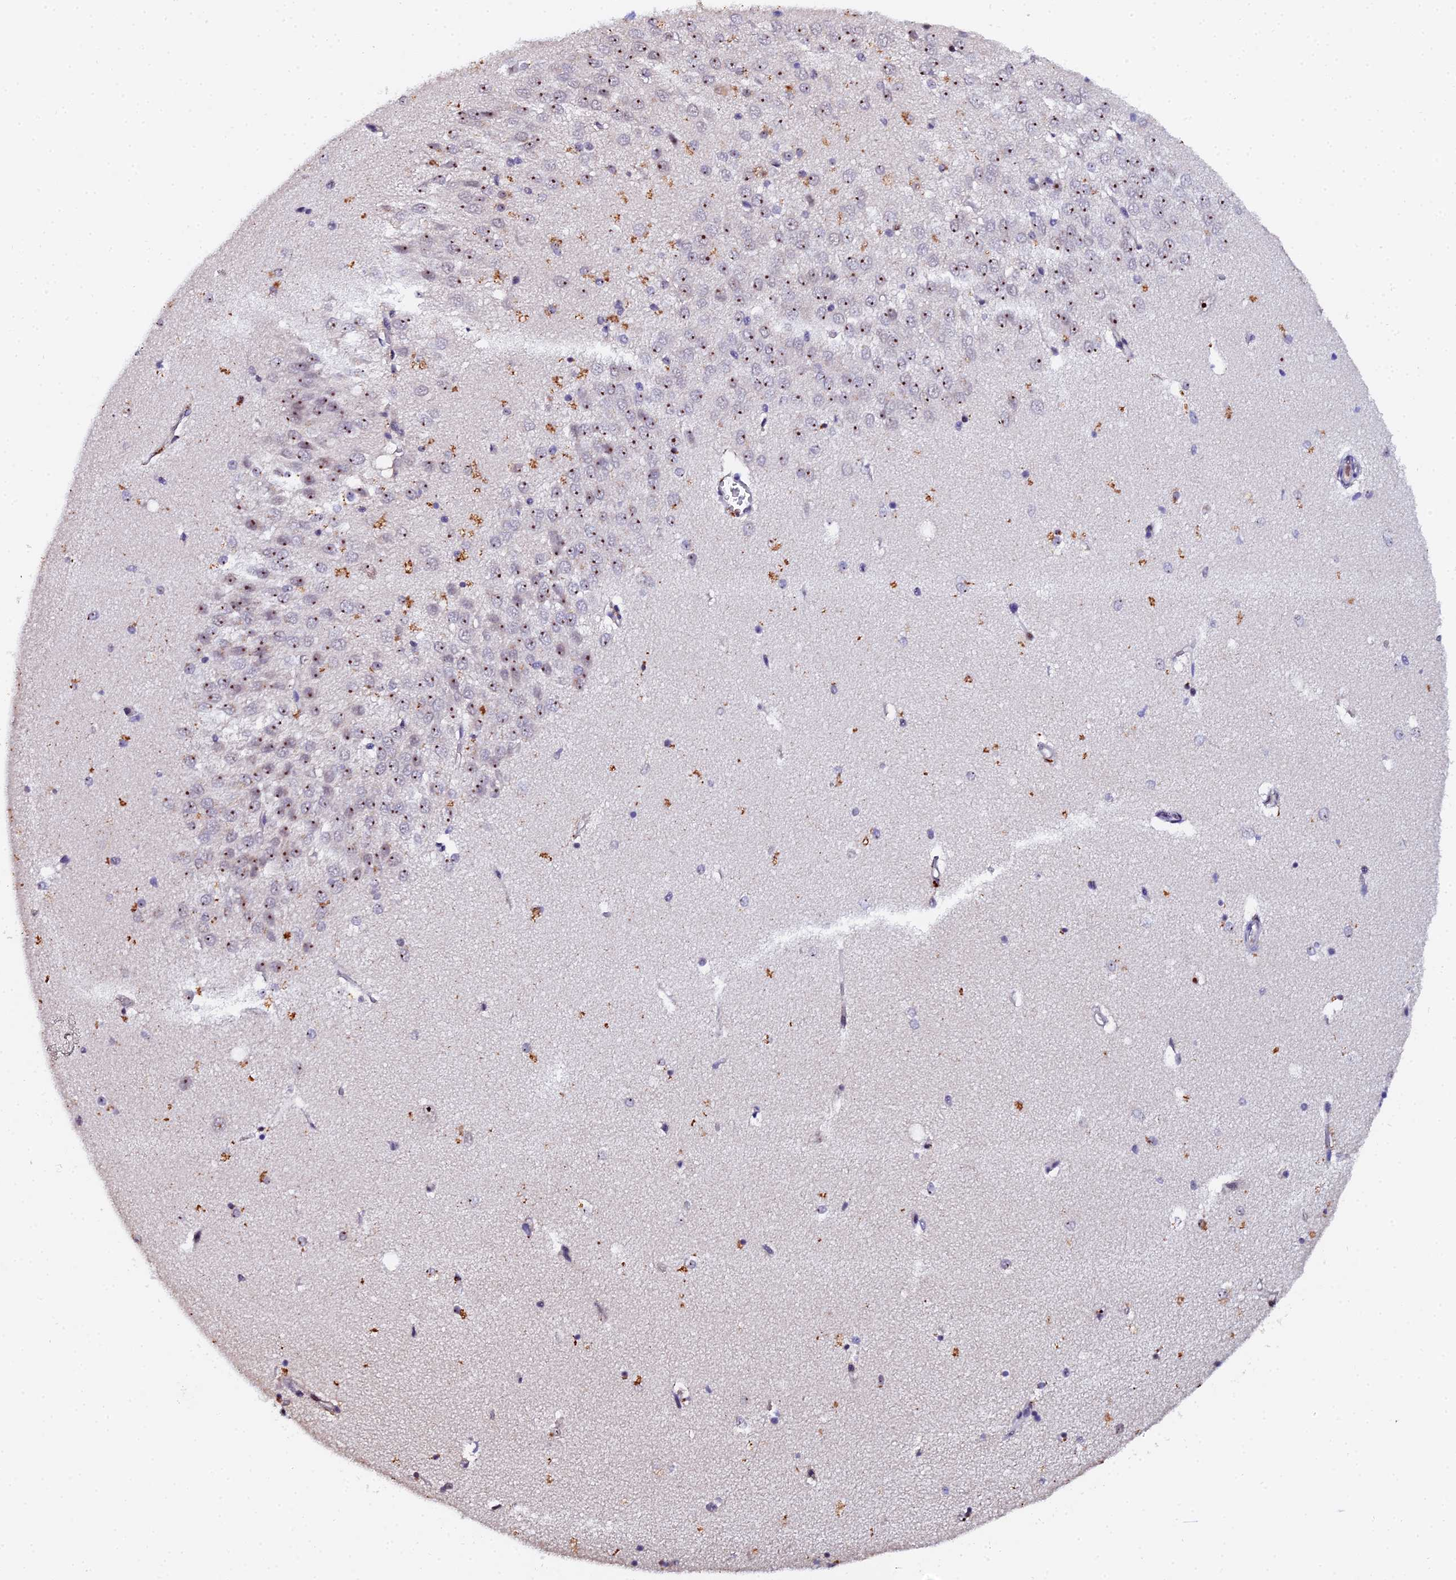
{"staining": {"intensity": "weak", "quantity": "<25%", "location": "nuclear"}, "tissue": "hippocampus", "cell_type": "Glial cells", "image_type": "normal", "snomed": [{"axis": "morphology", "description": "Normal tissue, NOS"}, {"axis": "topography", "description": "Hippocampus"}], "caption": "Glial cells are negative for protein expression in unremarkable human hippocampus. (Brightfield microscopy of DAB IHC at high magnification).", "gene": "TIFA", "patient": {"sex": "female", "age": 64}}